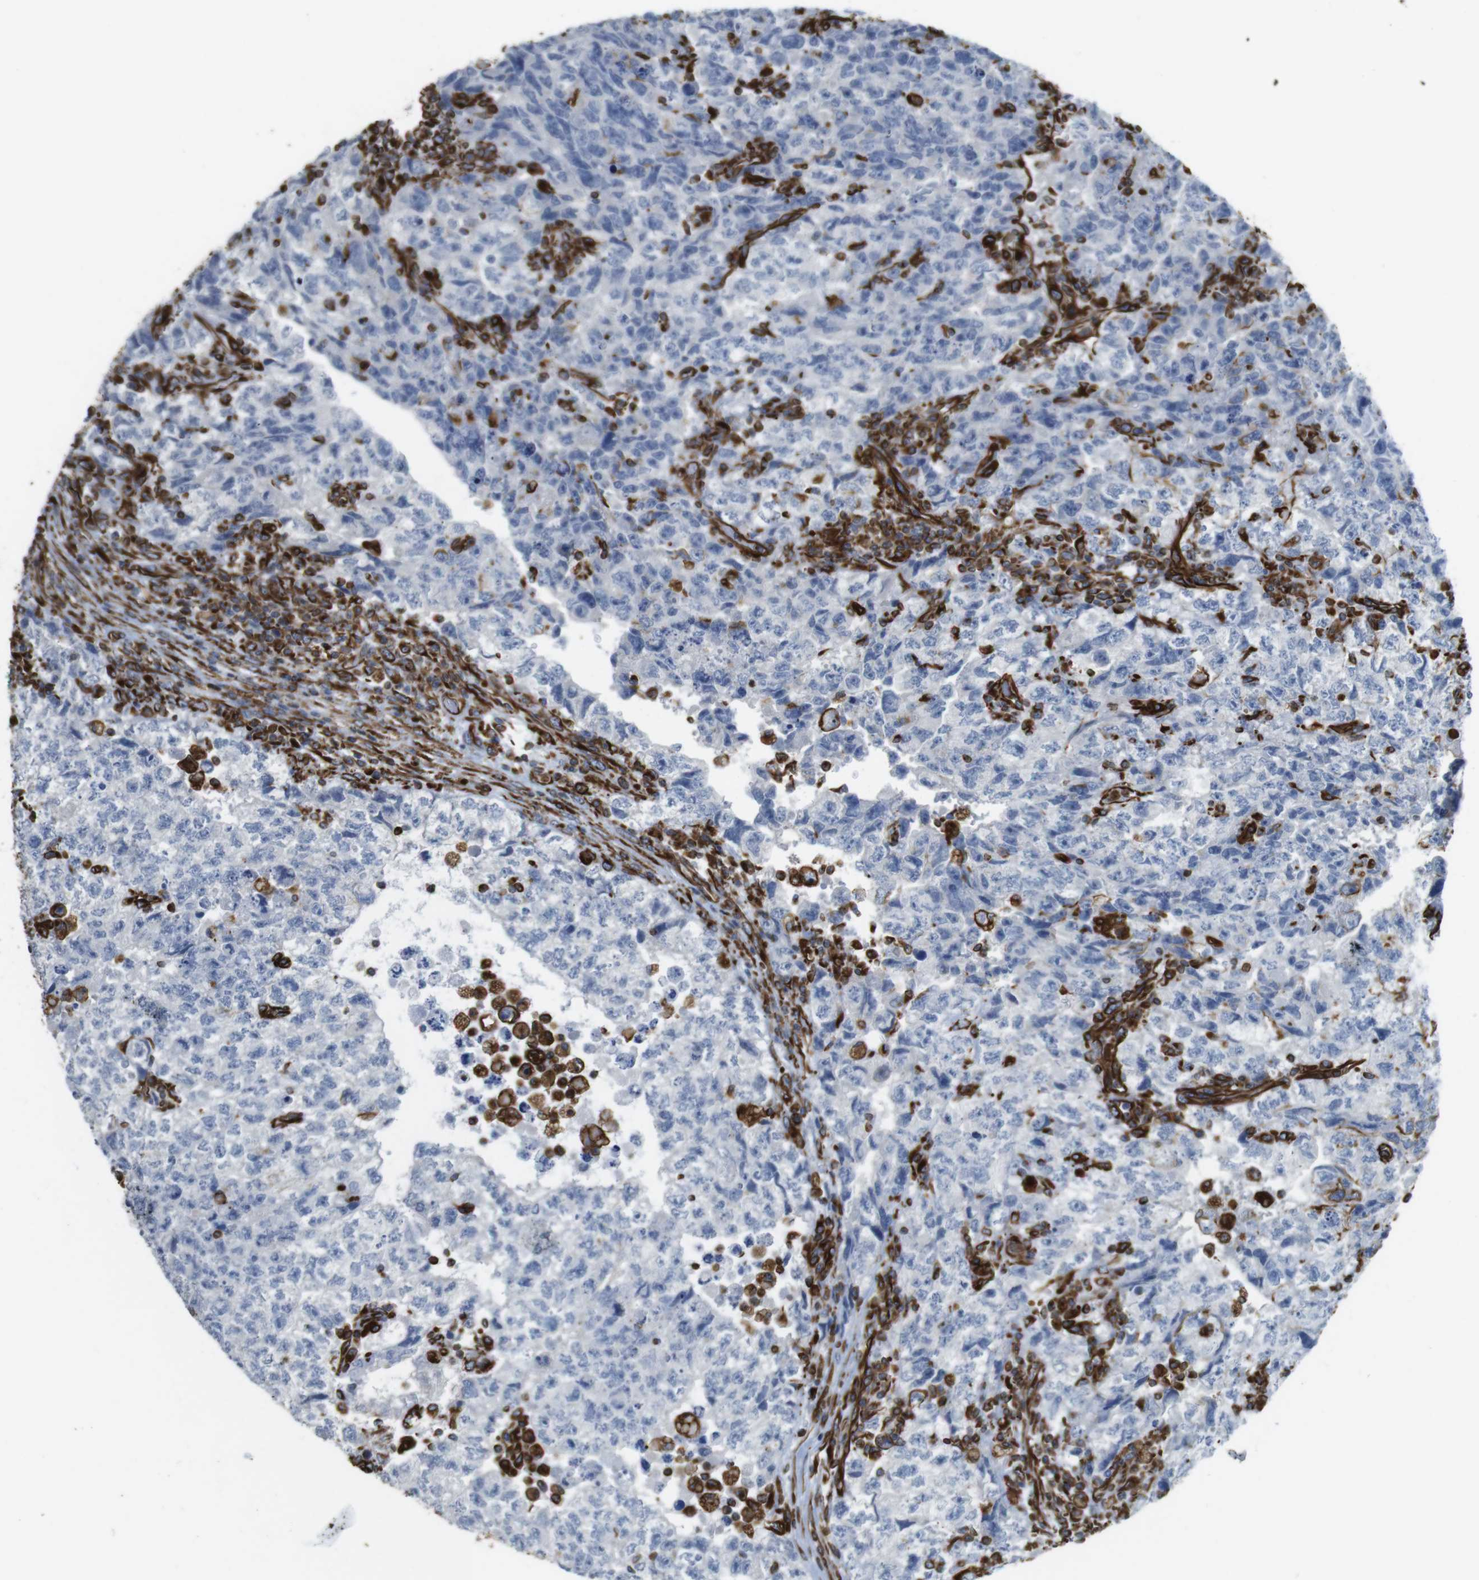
{"staining": {"intensity": "negative", "quantity": "none", "location": "none"}, "tissue": "testis cancer", "cell_type": "Tumor cells", "image_type": "cancer", "snomed": [{"axis": "morphology", "description": "Carcinoma, Embryonal, NOS"}, {"axis": "topography", "description": "Testis"}], "caption": "An image of testis cancer stained for a protein demonstrates no brown staining in tumor cells. (DAB (3,3'-diaminobenzidine) immunohistochemistry (IHC), high magnification).", "gene": "RALGPS1", "patient": {"sex": "male", "age": 36}}